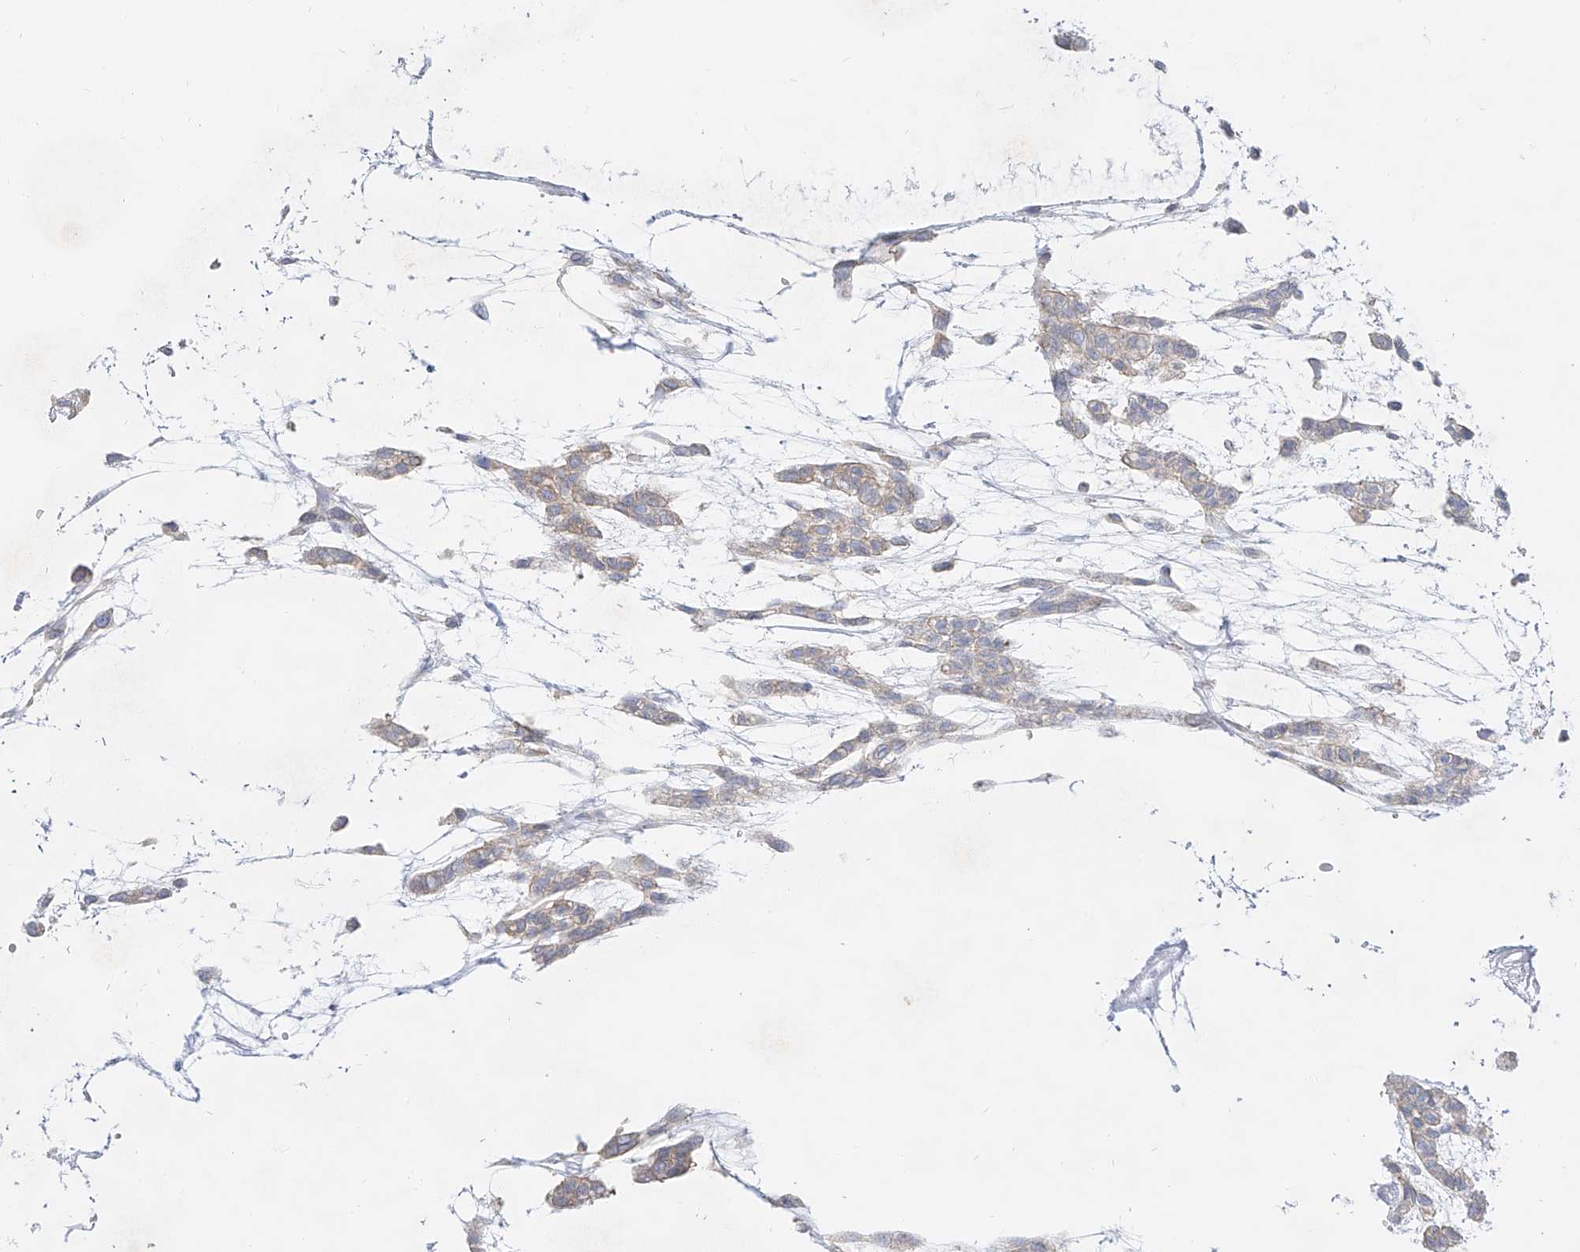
{"staining": {"intensity": "weak", "quantity": "25%-75%", "location": "cytoplasmic/membranous"}, "tissue": "head and neck cancer", "cell_type": "Tumor cells", "image_type": "cancer", "snomed": [{"axis": "morphology", "description": "Adenocarcinoma, NOS"}, {"axis": "morphology", "description": "Adenoma, NOS"}, {"axis": "topography", "description": "Head-Neck"}], "caption": "Weak cytoplasmic/membranous staining is identified in about 25%-75% of tumor cells in head and neck adenoma. The protein is shown in brown color, while the nuclei are stained blue.", "gene": "RBFOX3", "patient": {"sex": "female", "age": 55}}